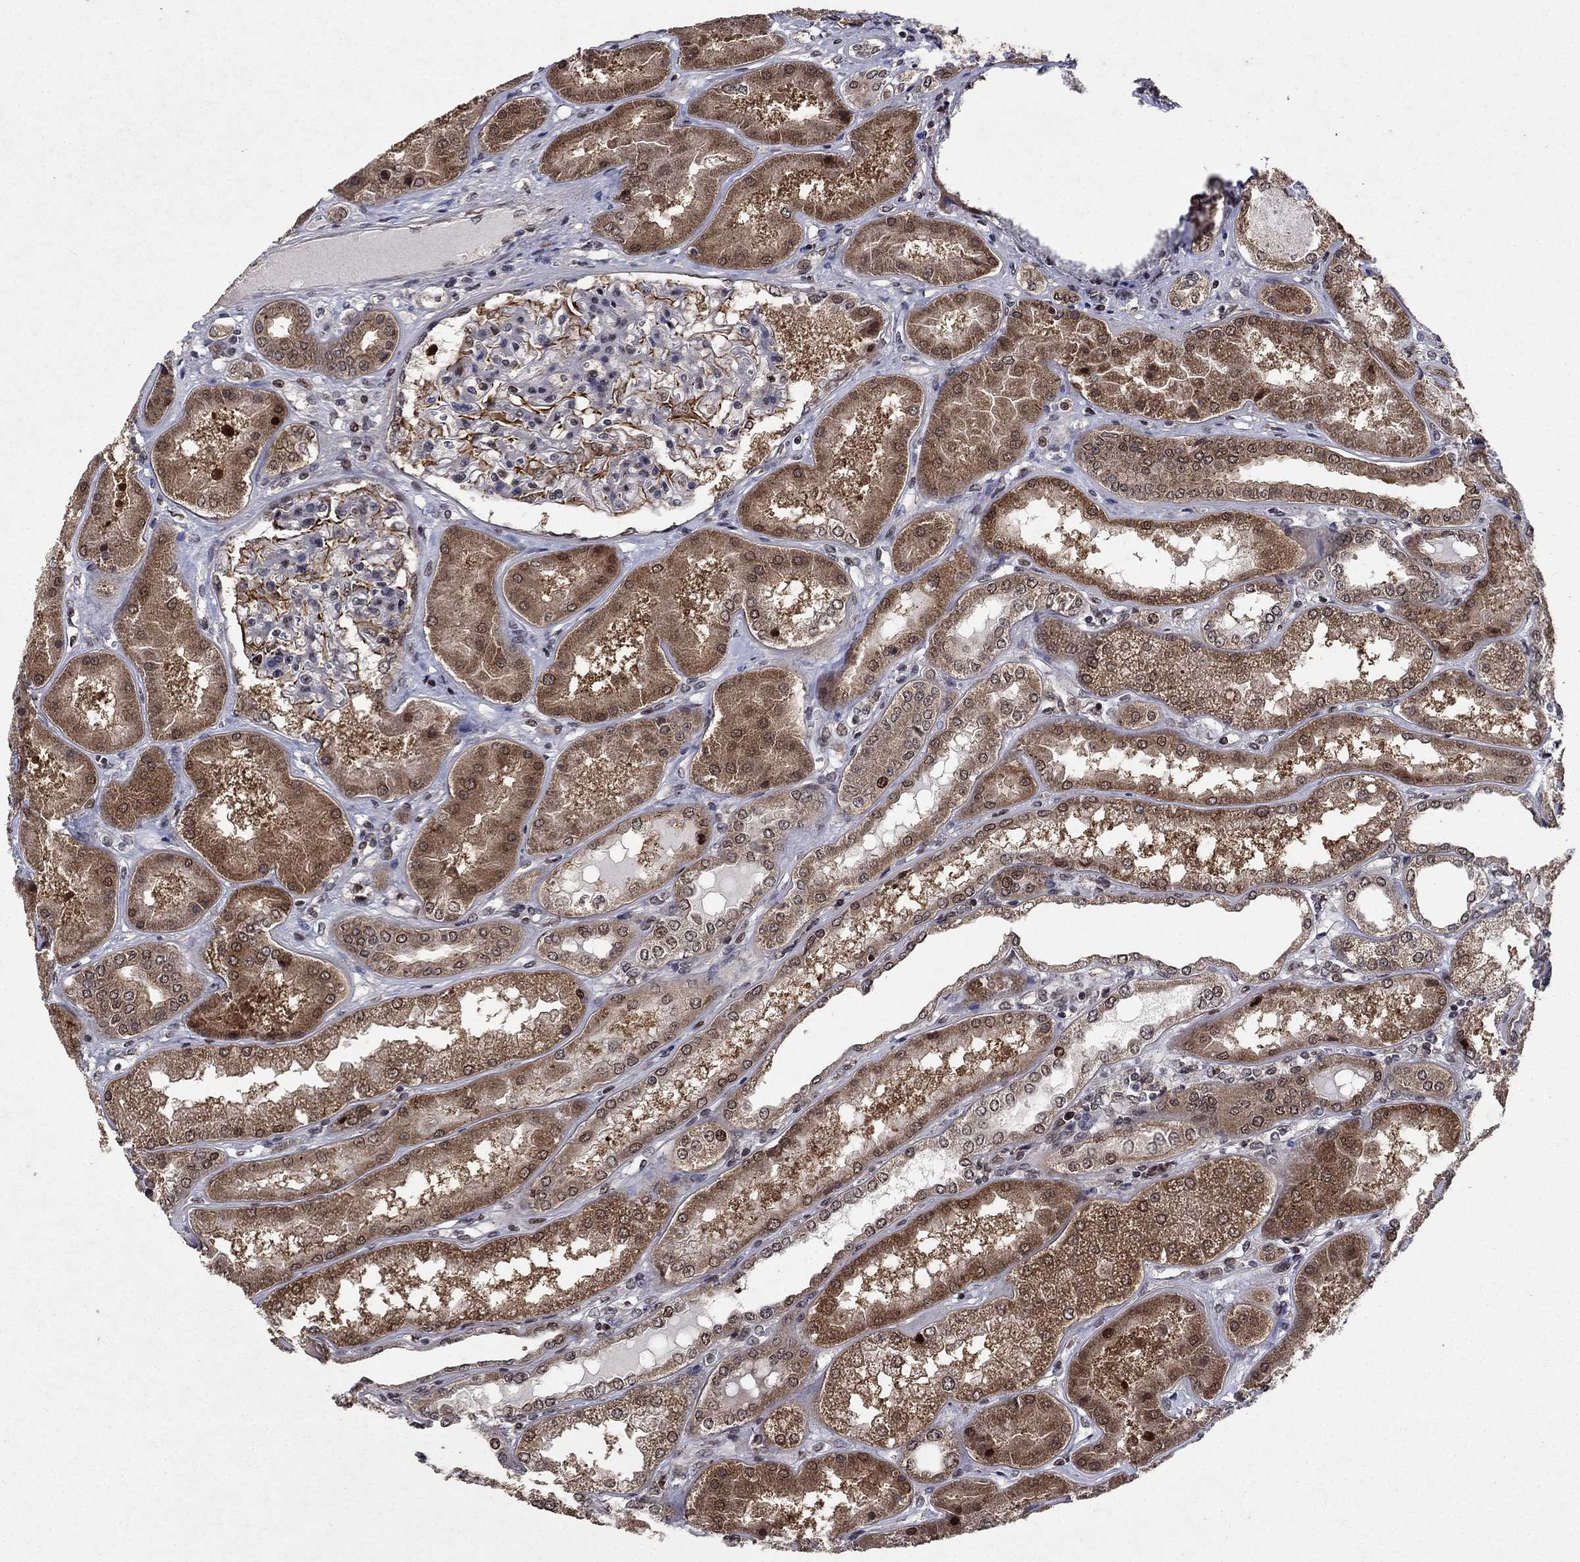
{"staining": {"intensity": "moderate", "quantity": "<25%", "location": "nuclear"}, "tissue": "kidney", "cell_type": "Cells in glomeruli", "image_type": "normal", "snomed": [{"axis": "morphology", "description": "Normal tissue, NOS"}, {"axis": "topography", "description": "Kidney"}], "caption": "Unremarkable kidney shows moderate nuclear expression in approximately <25% of cells in glomeruli.", "gene": "PRICKLE4", "patient": {"sex": "female", "age": 56}}